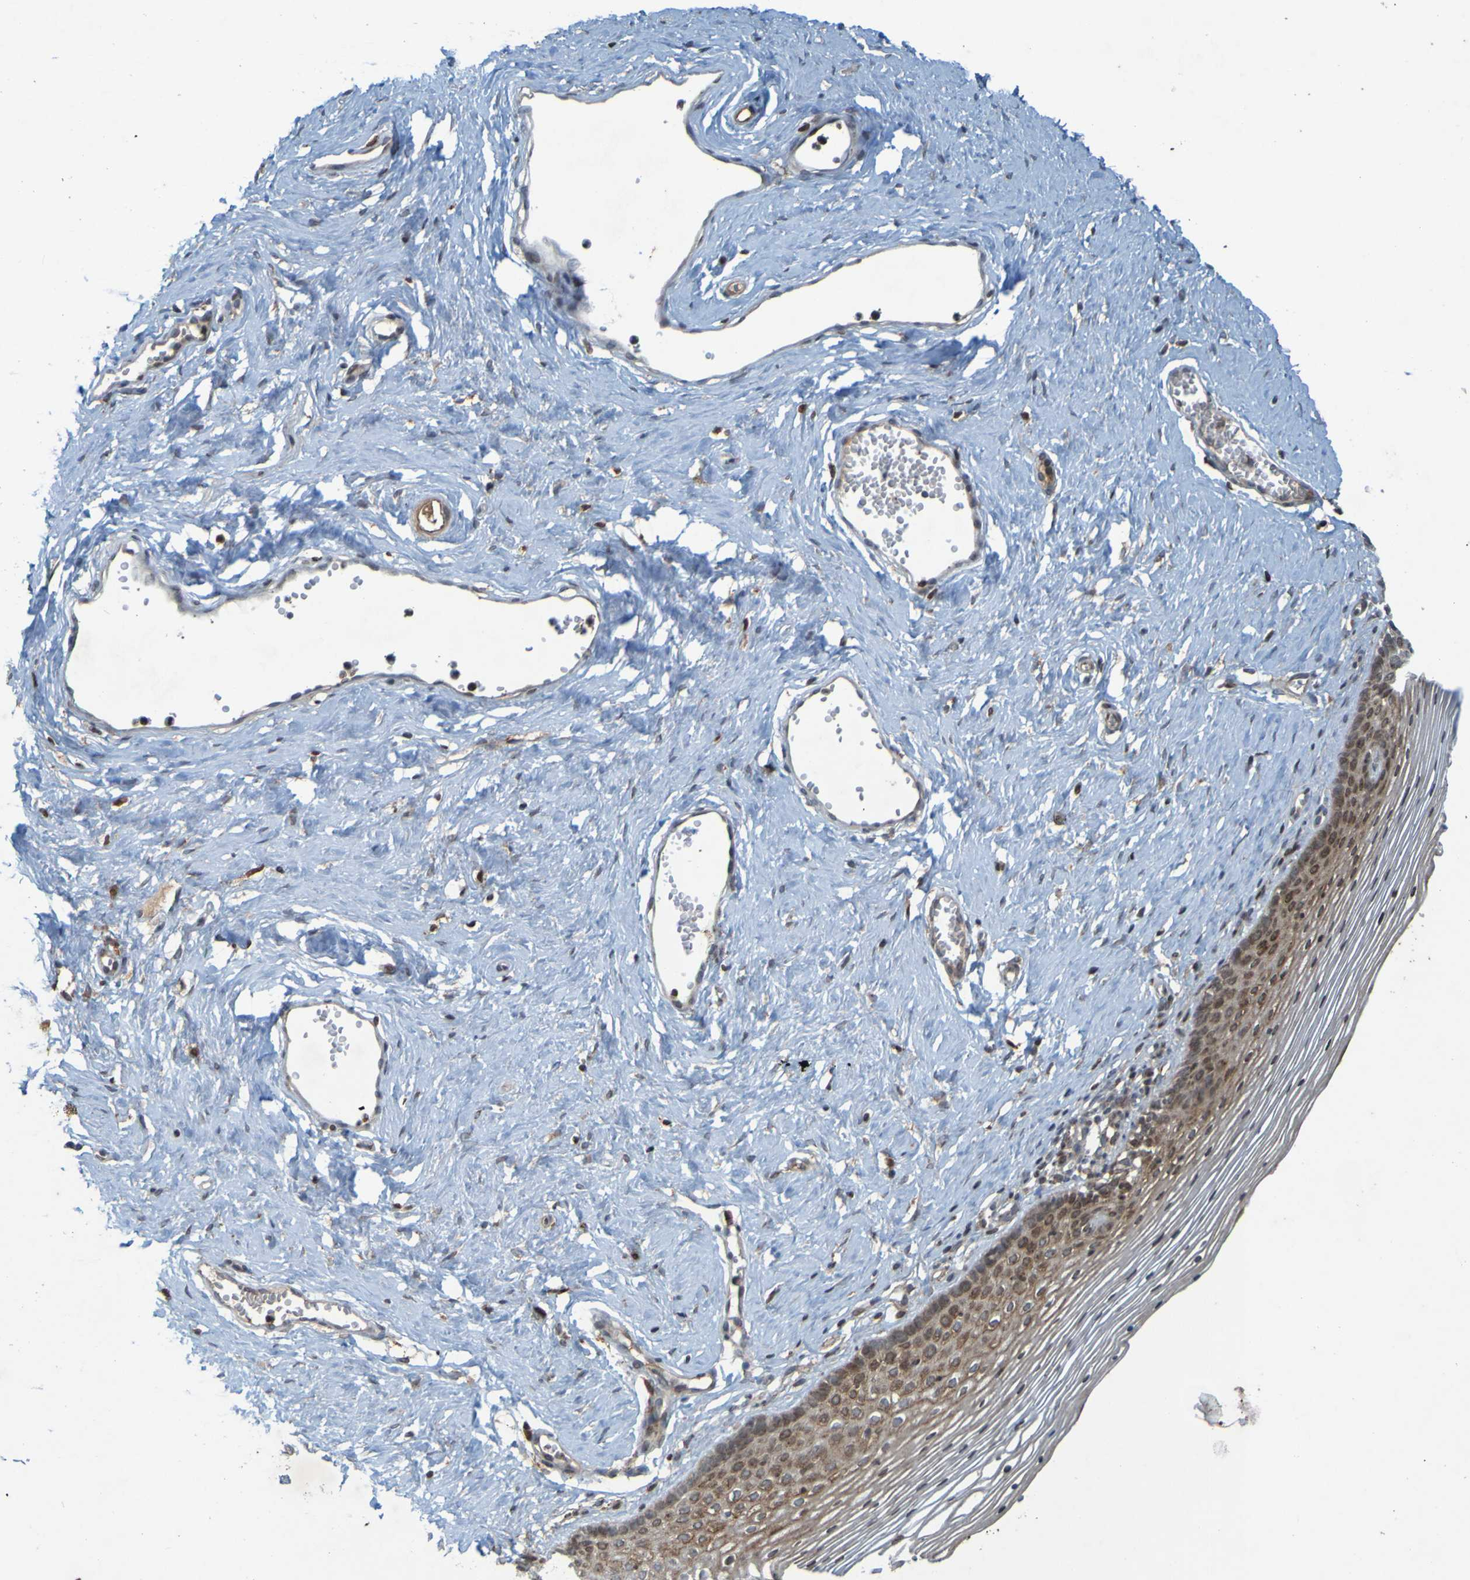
{"staining": {"intensity": "moderate", "quantity": ">75%", "location": "cytoplasmic/membranous,nuclear"}, "tissue": "vagina", "cell_type": "Squamous epithelial cells", "image_type": "normal", "snomed": [{"axis": "morphology", "description": "Normal tissue, NOS"}, {"axis": "topography", "description": "Vagina"}], "caption": "Brown immunohistochemical staining in normal vagina demonstrates moderate cytoplasmic/membranous,nuclear expression in approximately >75% of squamous epithelial cells. The protein is shown in brown color, while the nuclei are stained blue.", "gene": "GUCY1A1", "patient": {"sex": "female", "age": 32}}